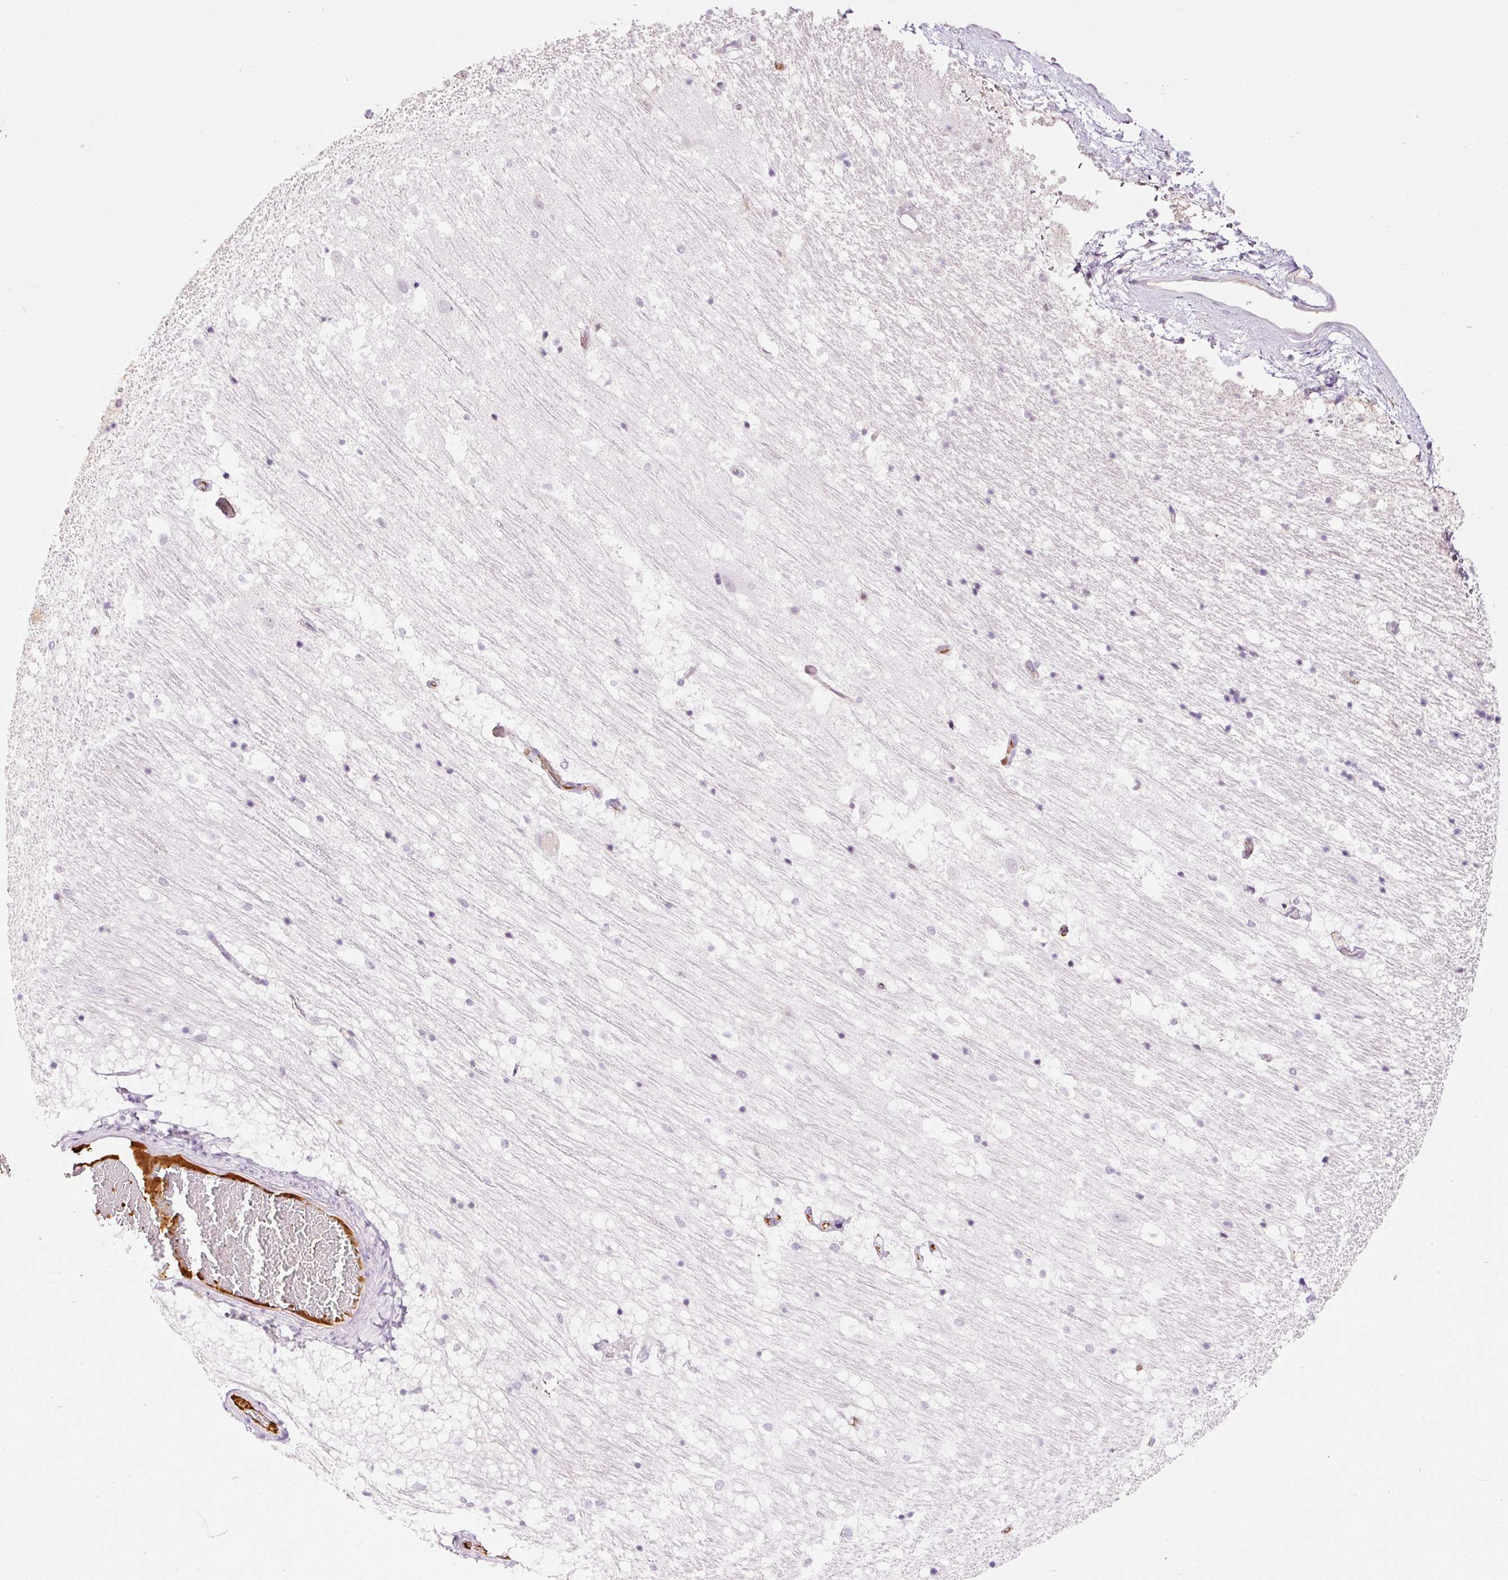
{"staining": {"intensity": "negative", "quantity": "none", "location": "none"}, "tissue": "caudate", "cell_type": "Glial cells", "image_type": "normal", "snomed": [{"axis": "morphology", "description": "Normal tissue, NOS"}, {"axis": "topography", "description": "Lateral ventricle wall"}], "caption": "Normal caudate was stained to show a protein in brown. There is no significant expression in glial cells. (DAB immunohistochemistry visualized using brightfield microscopy, high magnification).", "gene": "PRPF38B", "patient": {"sex": "male", "age": 37}}